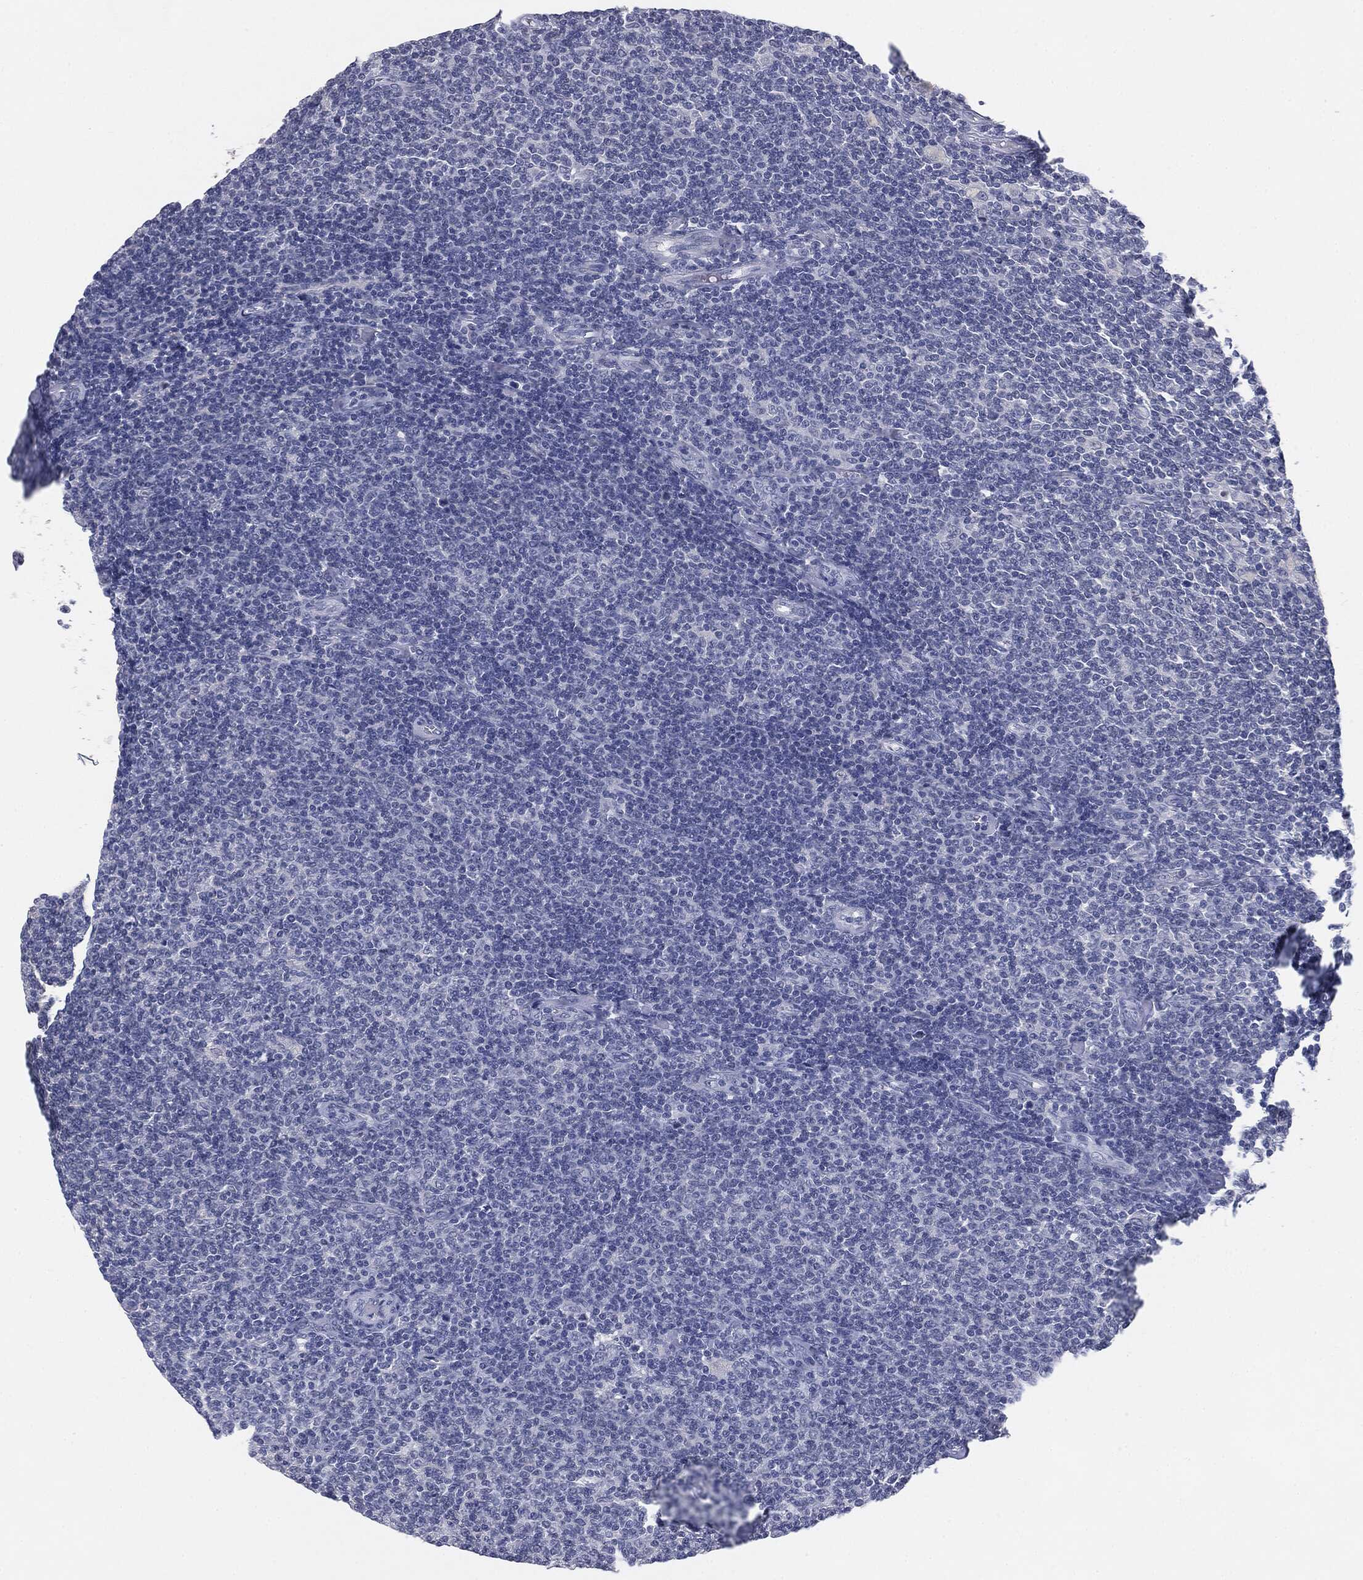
{"staining": {"intensity": "negative", "quantity": "none", "location": "none"}, "tissue": "lymphoma", "cell_type": "Tumor cells", "image_type": "cancer", "snomed": [{"axis": "morphology", "description": "Malignant lymphoma, non-Hodgkin's type, Low grade"}, {"axis": "topography", "description": "Lymph node"}], "caption": "This is an immunohistochemistry (IHC) photomicrograph of lymphoma. There is no staining in tumor cells.", "gene": "MUC1", "patient": {"sex": "male", "age": 52}}